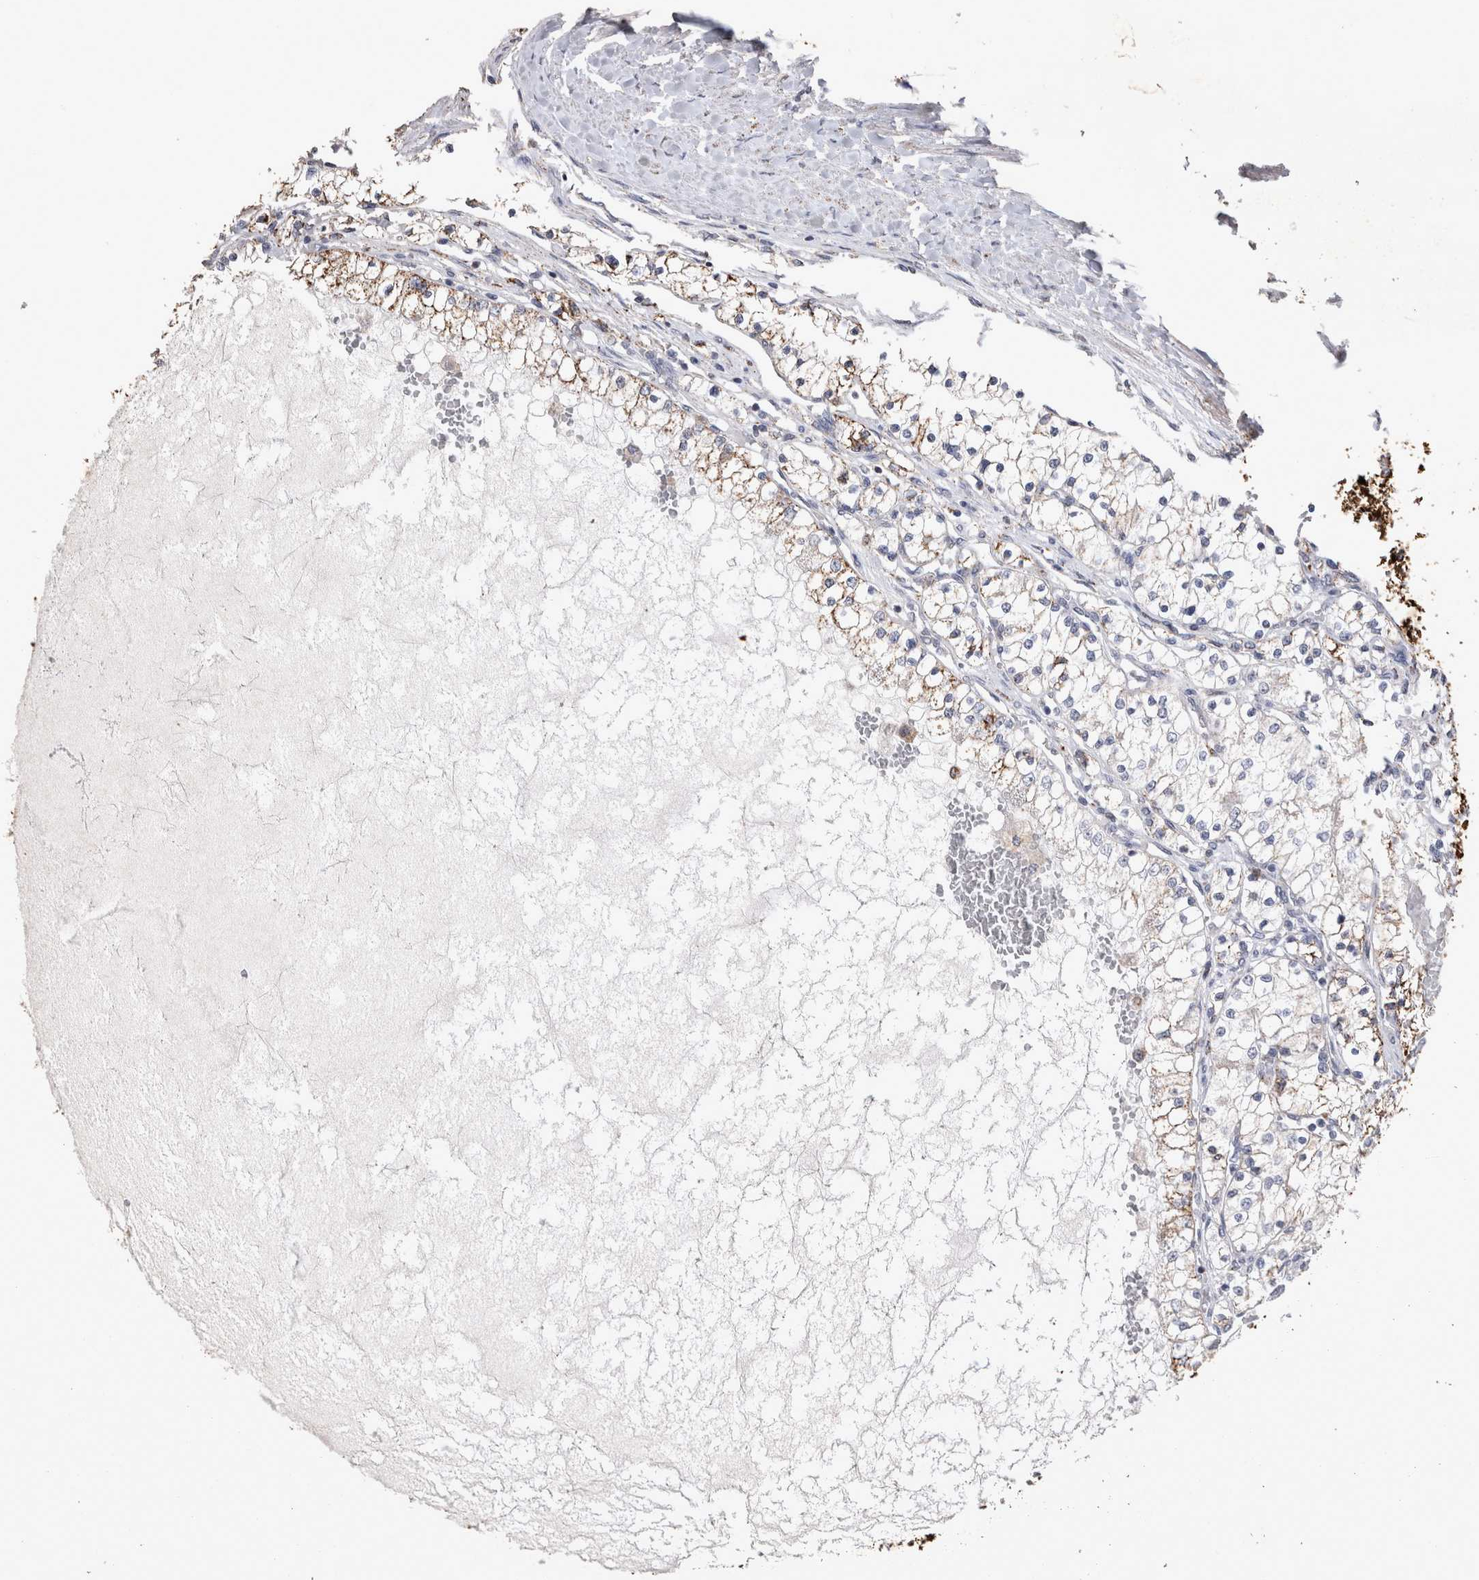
{"staining": {"intensity": "moderate", "quantity": ">75%", "location": "cytoplasmic/membranous"}, "tissue": "renal cancer", "cell_type": "Tumor cells", "image_type": "cancer", "snomed": [{"axis": "morphology", "description": "Adenocarcinoma, NOS"}, {"axis": "topography", "description": "Kidney"}], "caption": "This is an image of IHC staining of renal cancer, which shows moderate expression in the cytoplasmic/membranous of tumor cells.", "gene": "DKK3", "patient": {"sex": "male", "age": 68}}